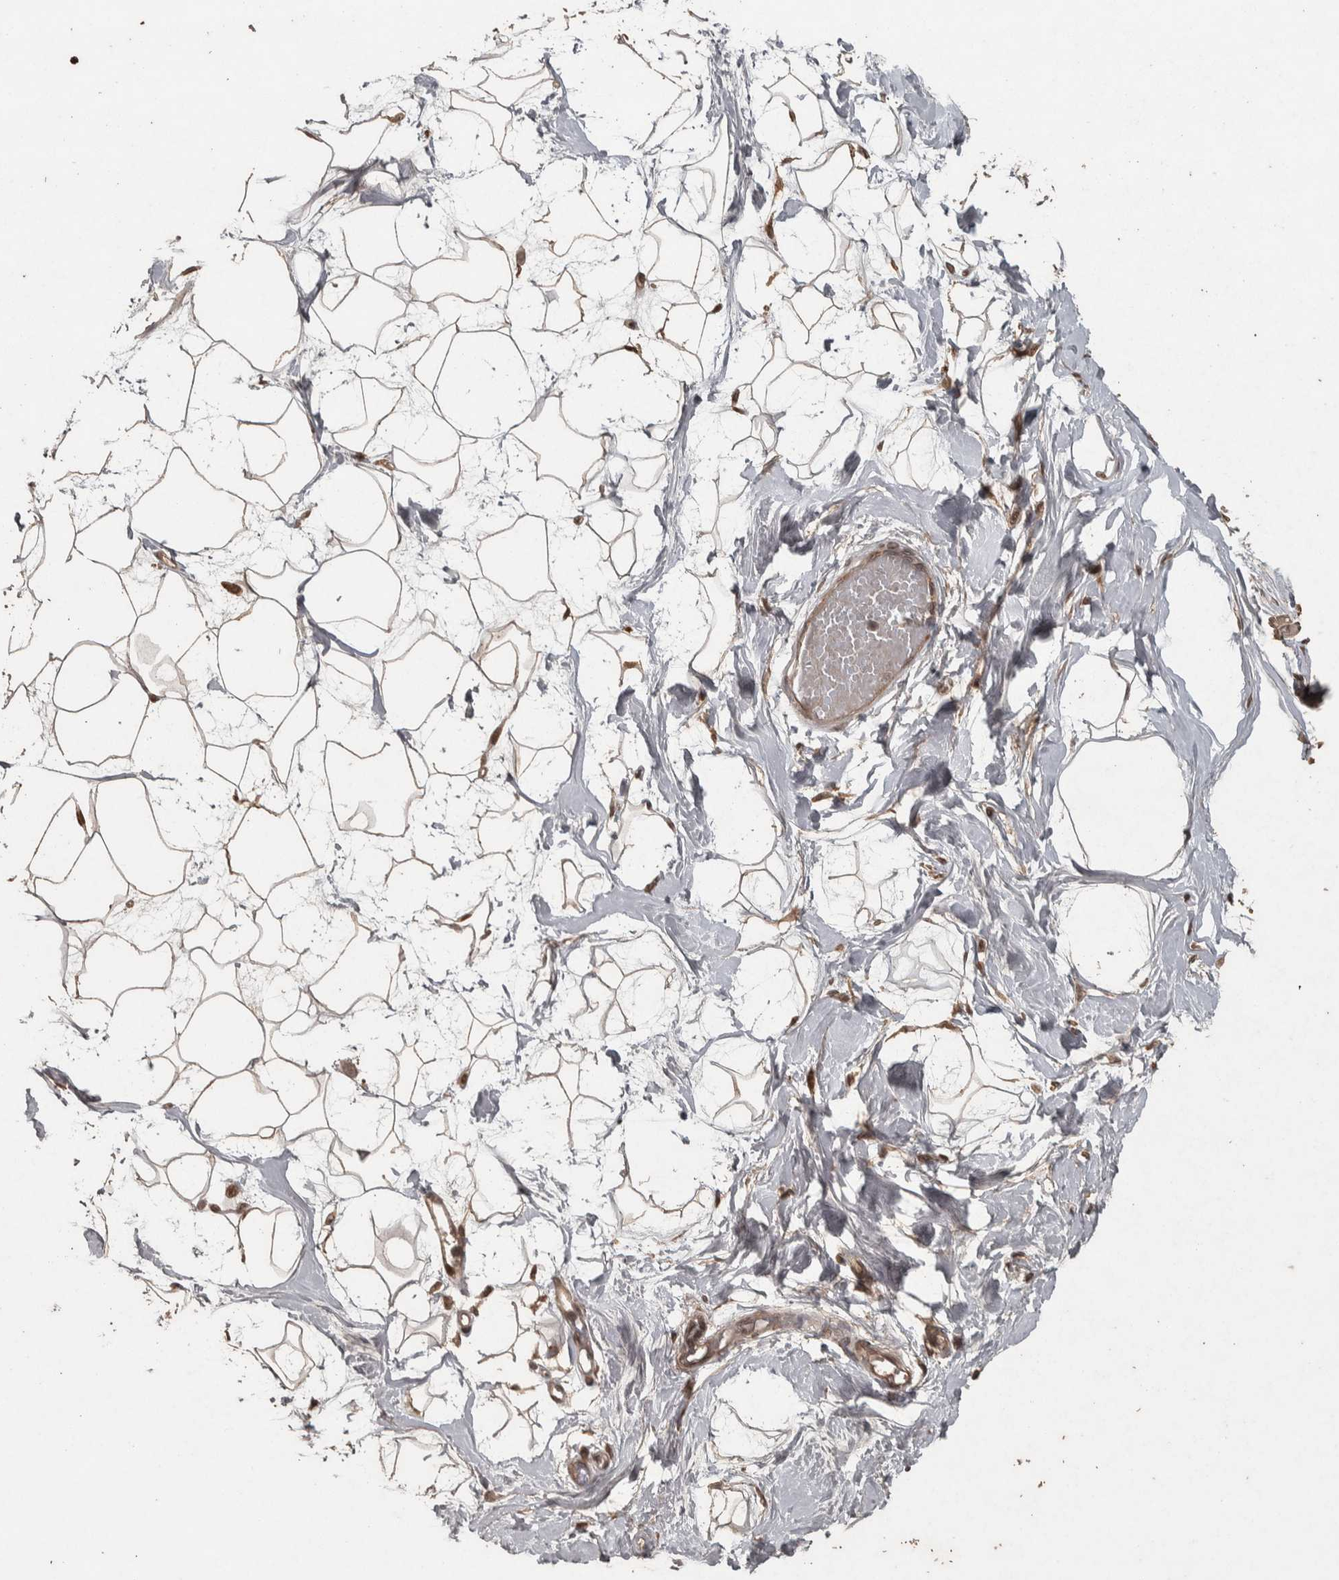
{"staining": {"intensity": "moderate", "quantity": ">75%", "location": "cytoplasmic/membranous"}, "tissue": "breast", "cell_type": "Adipocytes", "image_type": "normal", "snomed": [{"axis": "morphology", "description": "Normal tissue, NOS"}, {"axis": "topography", "description": "Breast"}], "caption": "High-magnification brightfield microscopy of benign breast stained with DAB (3,3'-diaminobenzidine) (brown) and counterstained with hematoxylin (blue). adipocytes exhibit moderate cytoplasmic/membranous positivity is seen in approximately>75% of cells. (Stains: DAB in brown, nuclei in blue, Microscopy: brightfield microscopy at high magnification).", "gene": "ACO1", "patient": {"sex": "female", "age": 45}}